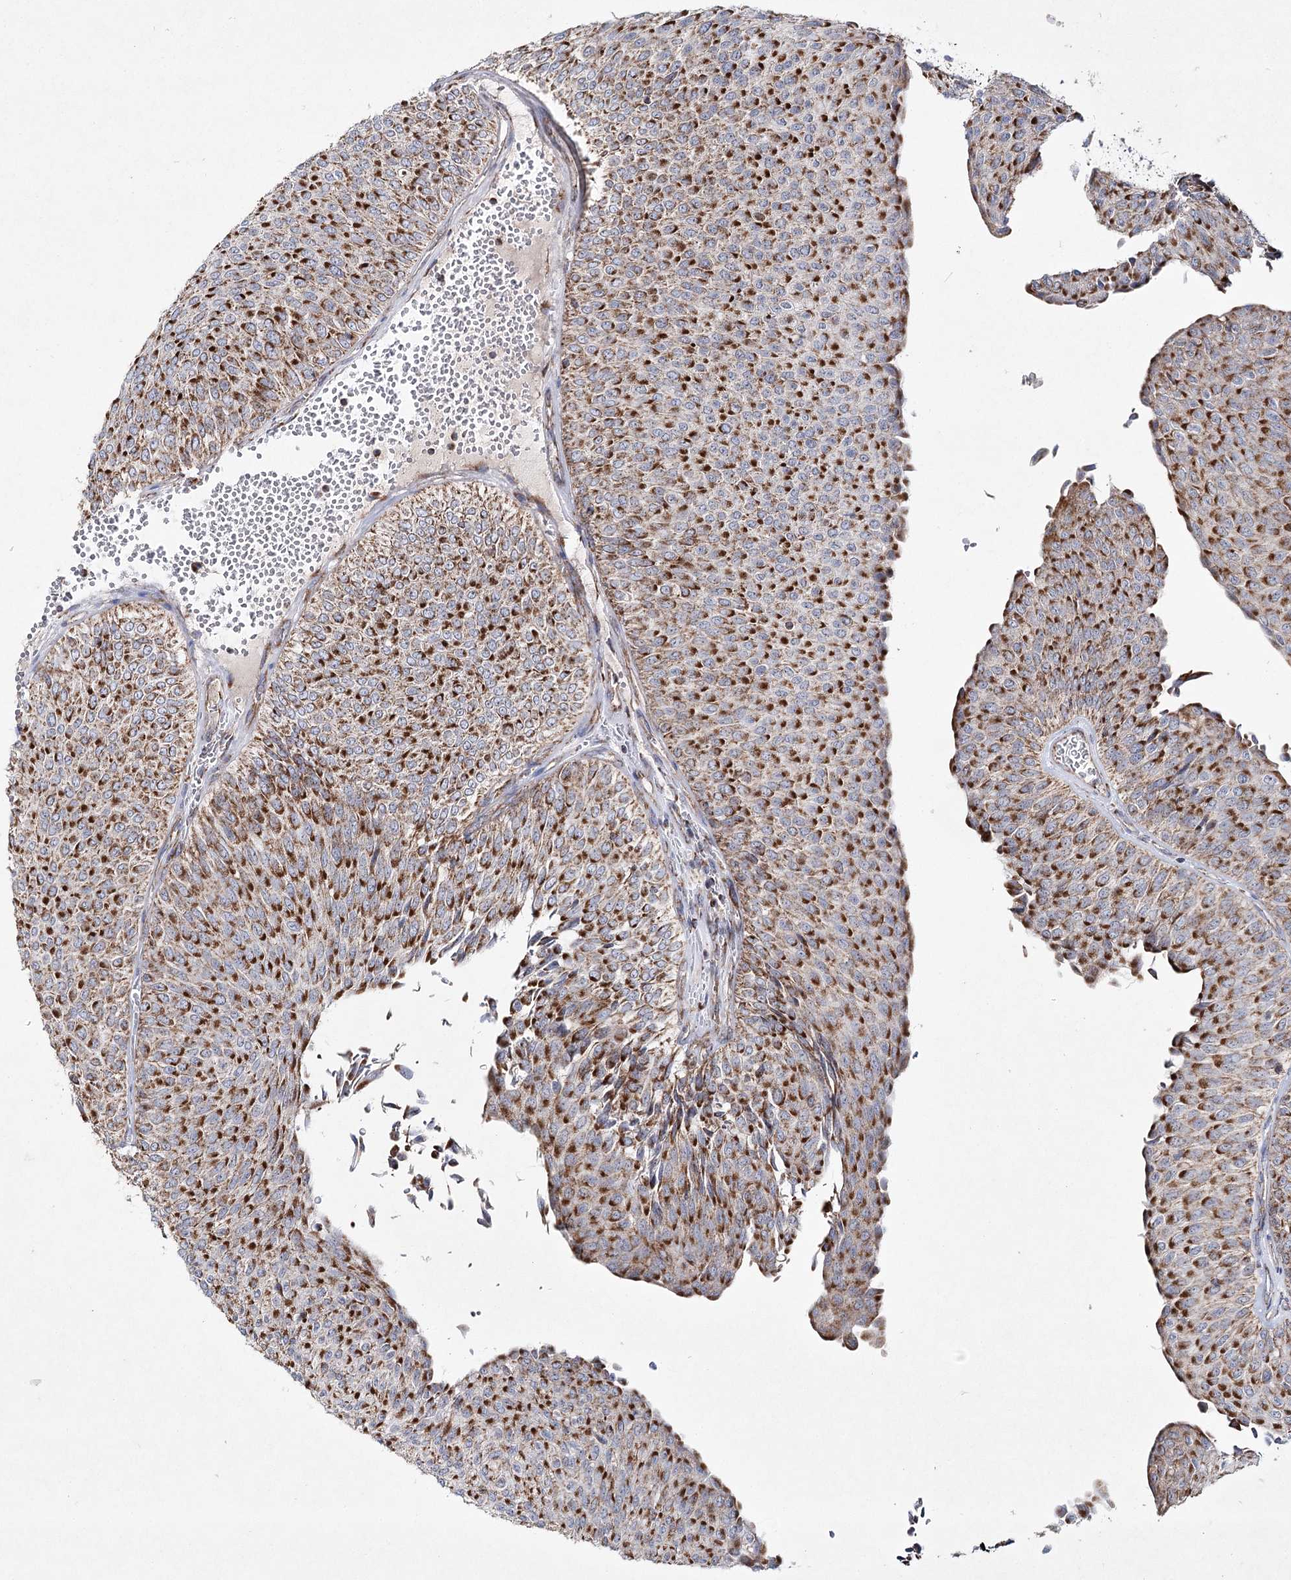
{"staining": {"intensity": "strong", "quantity": ">75%", "location": "cytoplasmic/membranous"}, "tissue": "urothelial cancer", "cell_type": "Tumor cells", "image_type": "cancer", "snomed": [{"axis": "morphology", "description": "Urothelial carcinoma, Low grade"}, {"axis": "topography", "description": "Urinary bladder"}], "caption": "Protein analysis of low-grade urothelial carcinoma tissue exhibits strong cytoplasmic/membranous expression in about >75% of tumor cells.", "gene": "DNA2", "patient": {"sex": "male", "age": 78}}